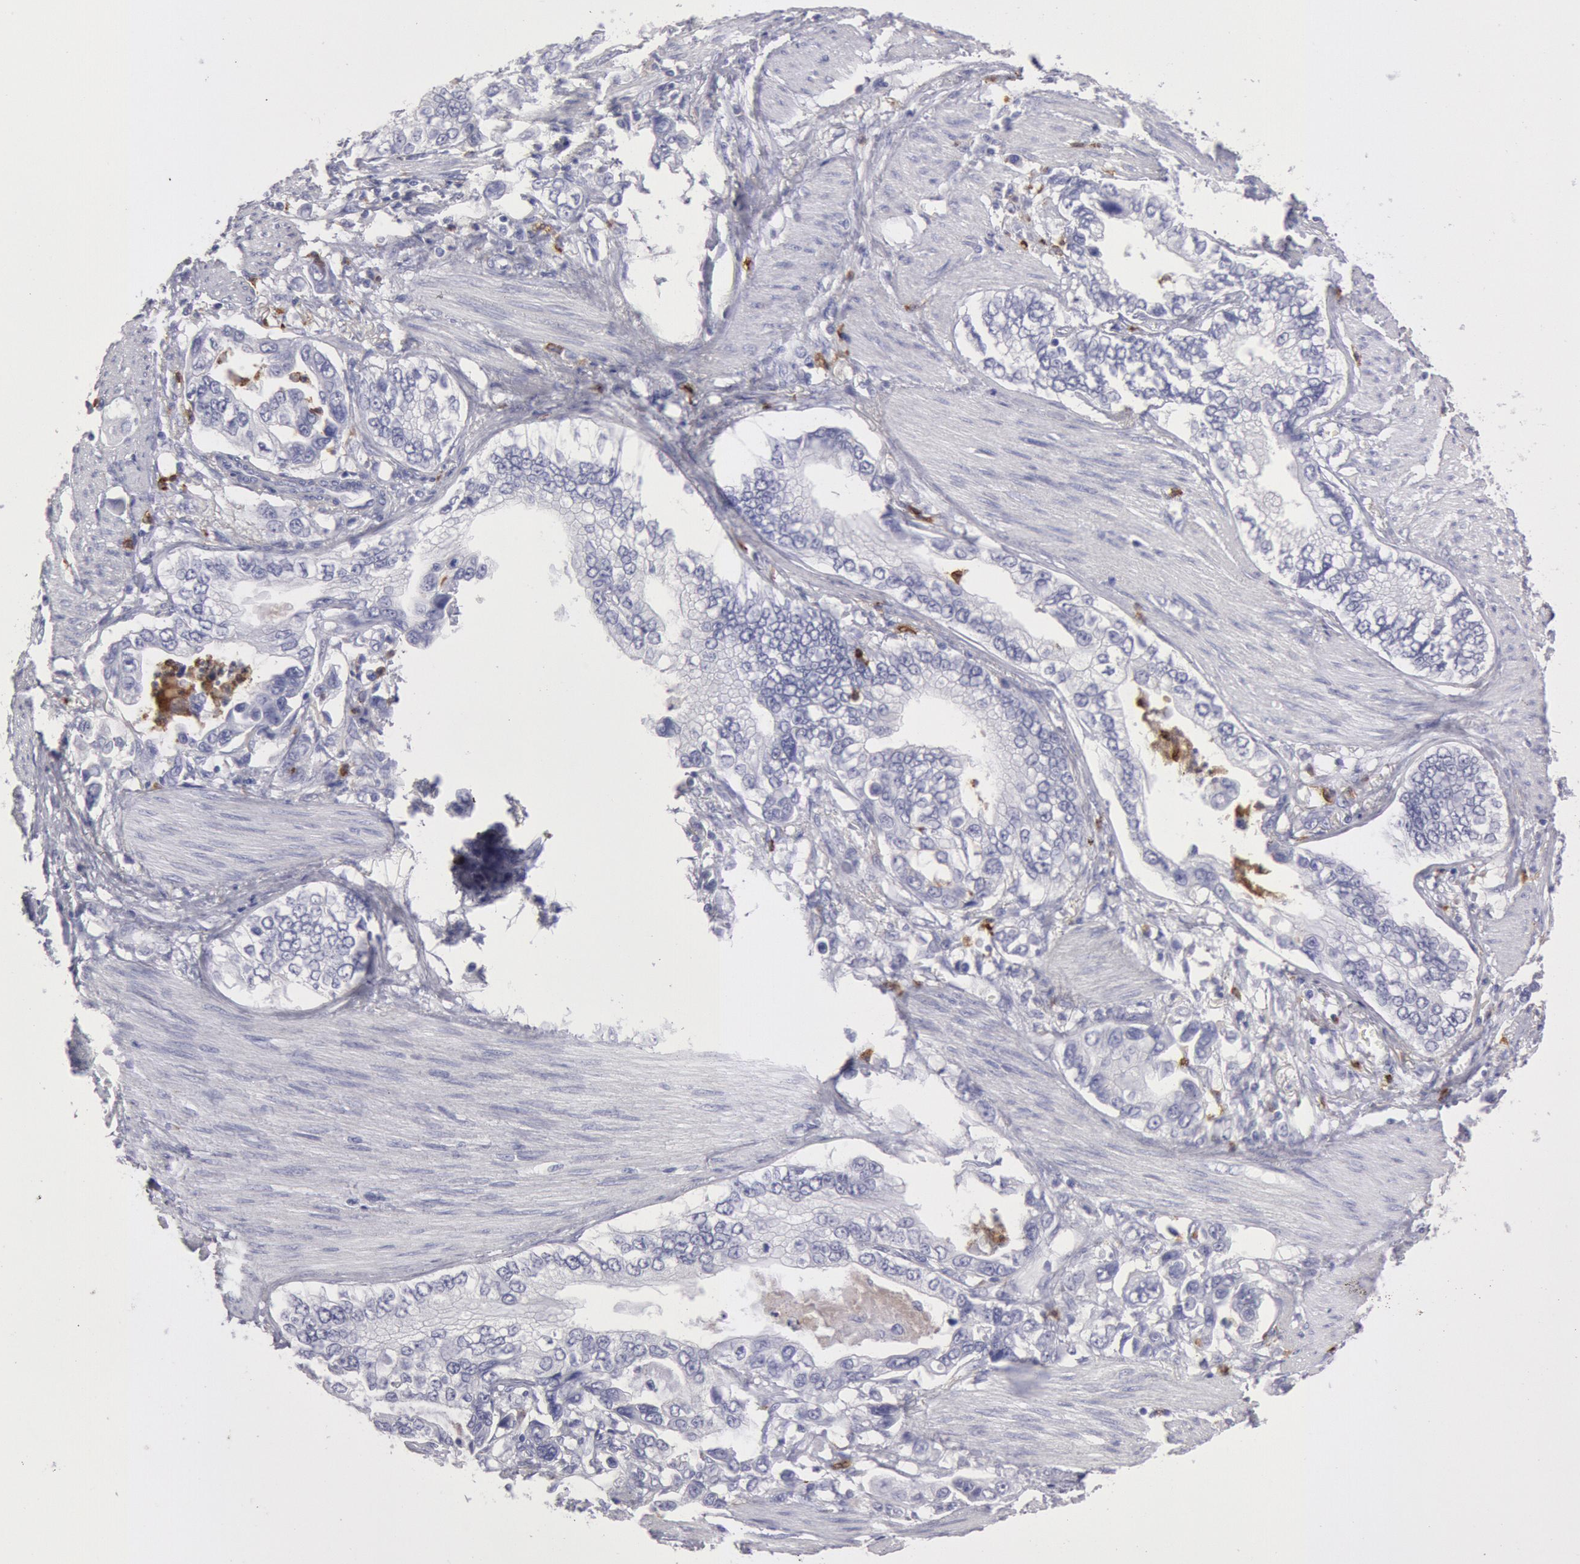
{"staining": {"intensity": "negative", "quantity": "none", "location": "none"}, "tissue": "stomach cancer", "cell_type": "Tumor cells", "image_type": "cancer", "snomed": [{"axis": "morphology", "description": "Adenocarcinoma, NOS"}, {"axis": "topography", "description": "Pancreas"}, {"axis": "topography", "description": "Stomach, upper"}], "caption": "Adenocarcinoma (stomach) stained for a protein using IHC reveals no expression tumor cells.", "gene": "FCN1", "patient": {"sex": "male", "age": 77}}